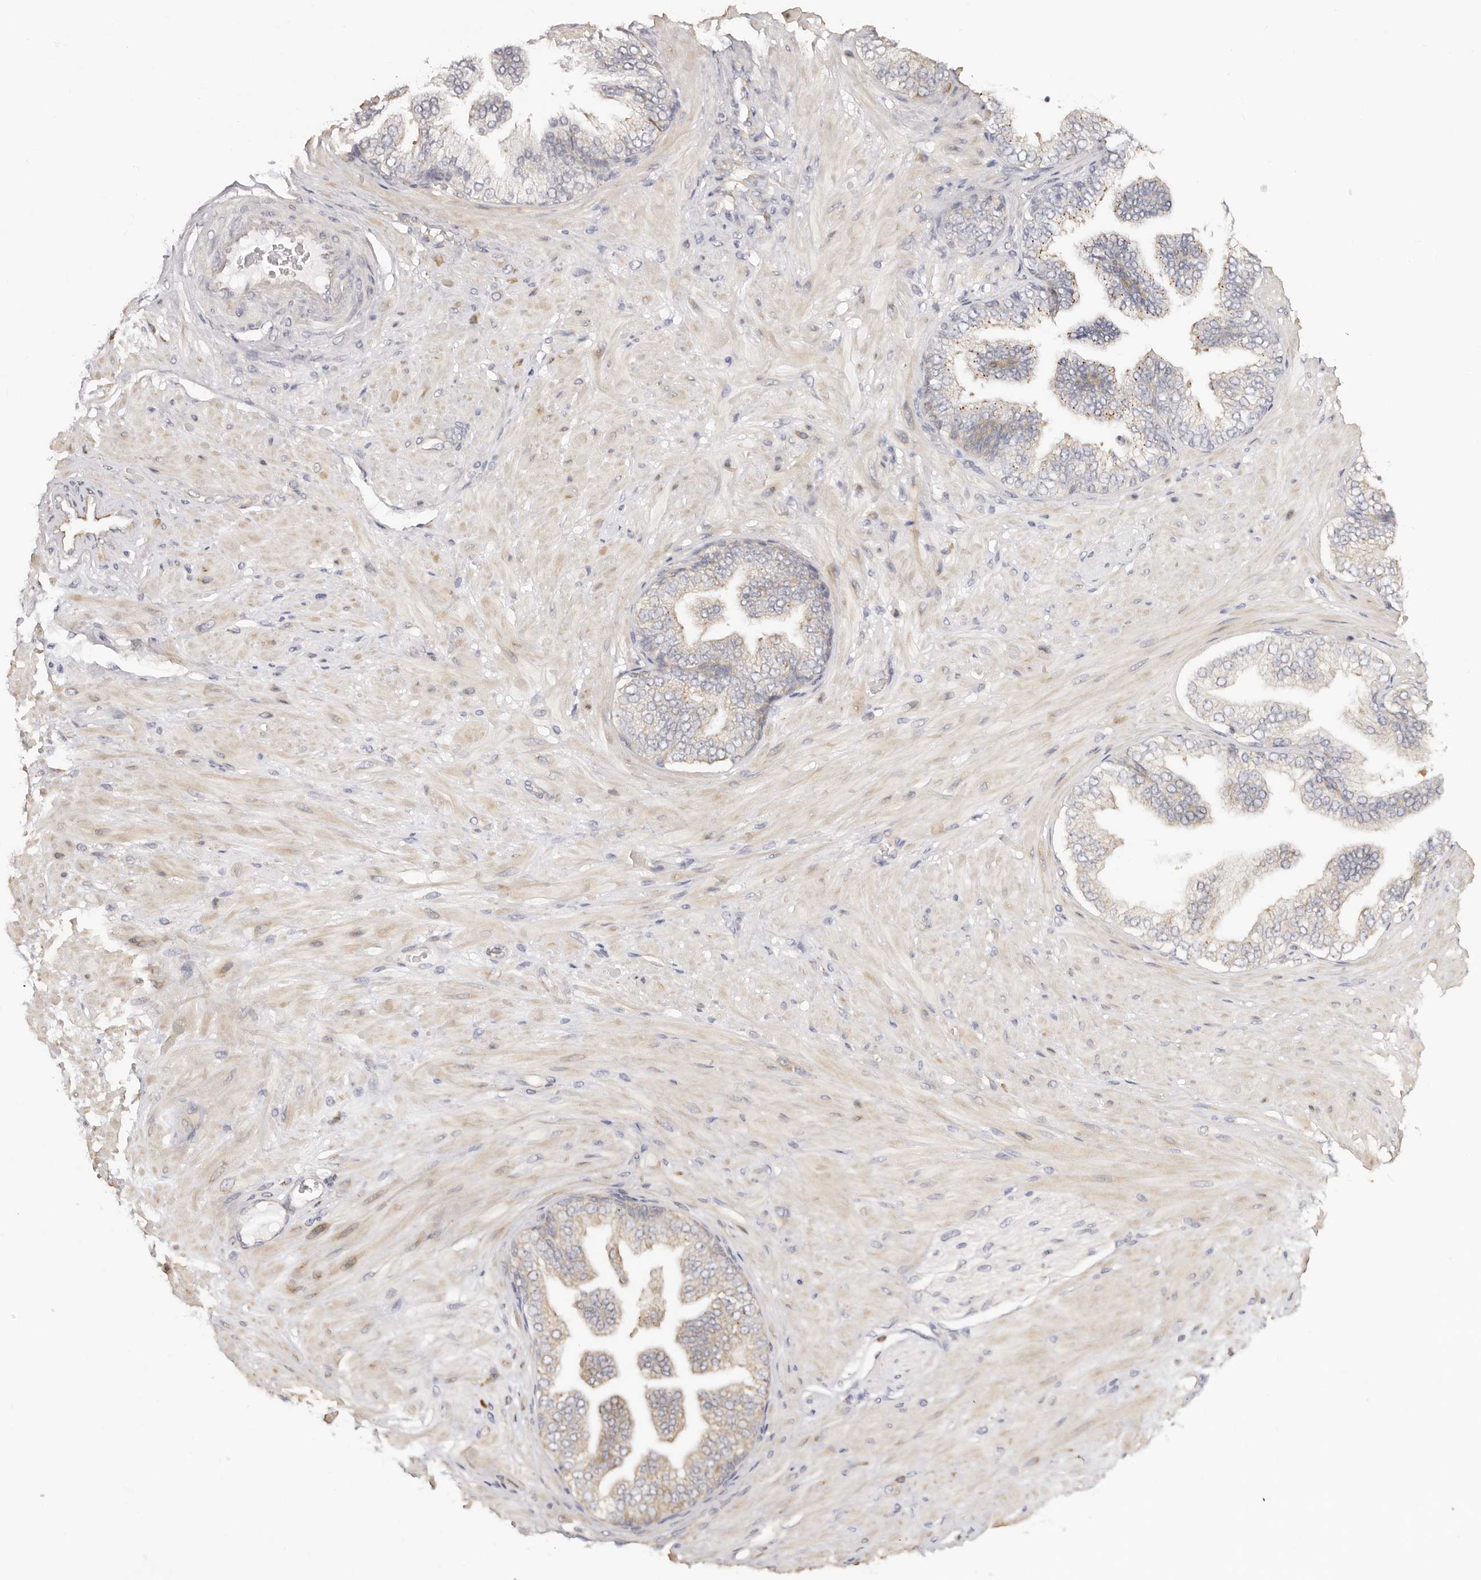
{"staining": {"intensity": "weak", "quantity": ">75%", "location": "cytoplasmic/membranous"}, "tissue": "adipose tissue", "cell_type": "Adipocytes", "image_type": "normal", "snomed": [{"axis": "morphology", "description": "Normal tissue, NOS"}, {"axis": "morphology", "description": "Adenocarcinoma, Low grade"}, {"axis": "topography", "description": "Prostate"}, {"axis": "topography", "description": "Peripheral nerve tissue"}], "caption": "Protein expression analysis of benign adipose tissue exhibits weak cytoplasmic/membranous positivity in approximately >75% of adipocytes.", "gene": "BCL2L15", "patient": {"sex": "male", "age": 63}}